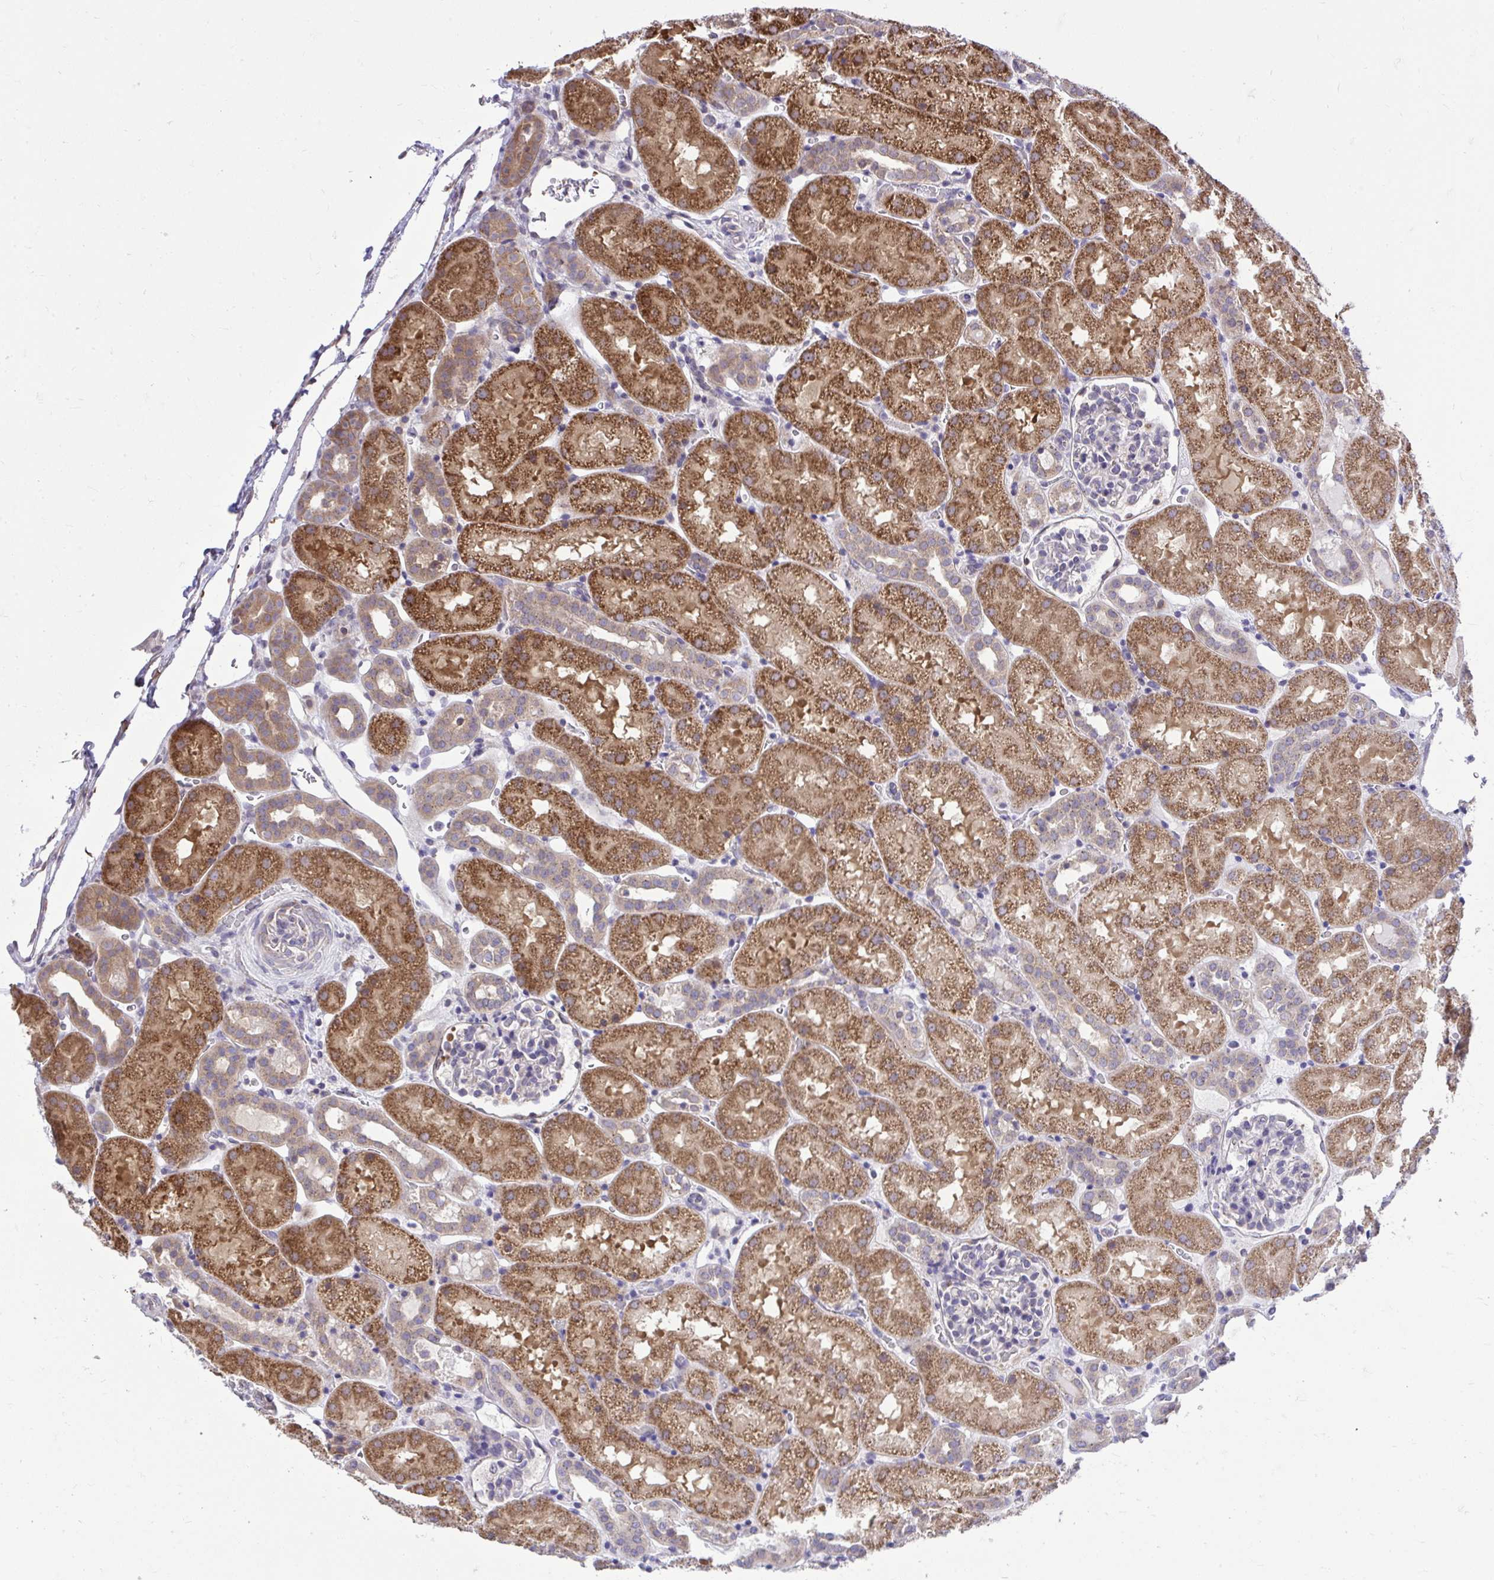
{"staining": {"intensity": "weak", "quantity": "<25%", "location": "cytoplasmic/membranous"}, "tissue": "kidney", "cell_type": "Cells in glomeruli", "image_type": "normal", "snomed": [{"axis": "morphology", "description": "Normal tissue, NOS"}, {"axis": "topography", "description": "Kidney"}], "caption": "Immunohistochemistry micrograph of benign kidney: kidney stained with DAB (3,3'-diaminobenzidine) exhibits no significant protein positivity in cells in glomeruli. Brightfield microscopy of IHC stained with DAB (3,3'-diaminobenzidine) (brown) and hematoxylin (blue), captured at high magnification.", "gene": "CEACAM18", "patient": {"sex": "male", "age": 2}}